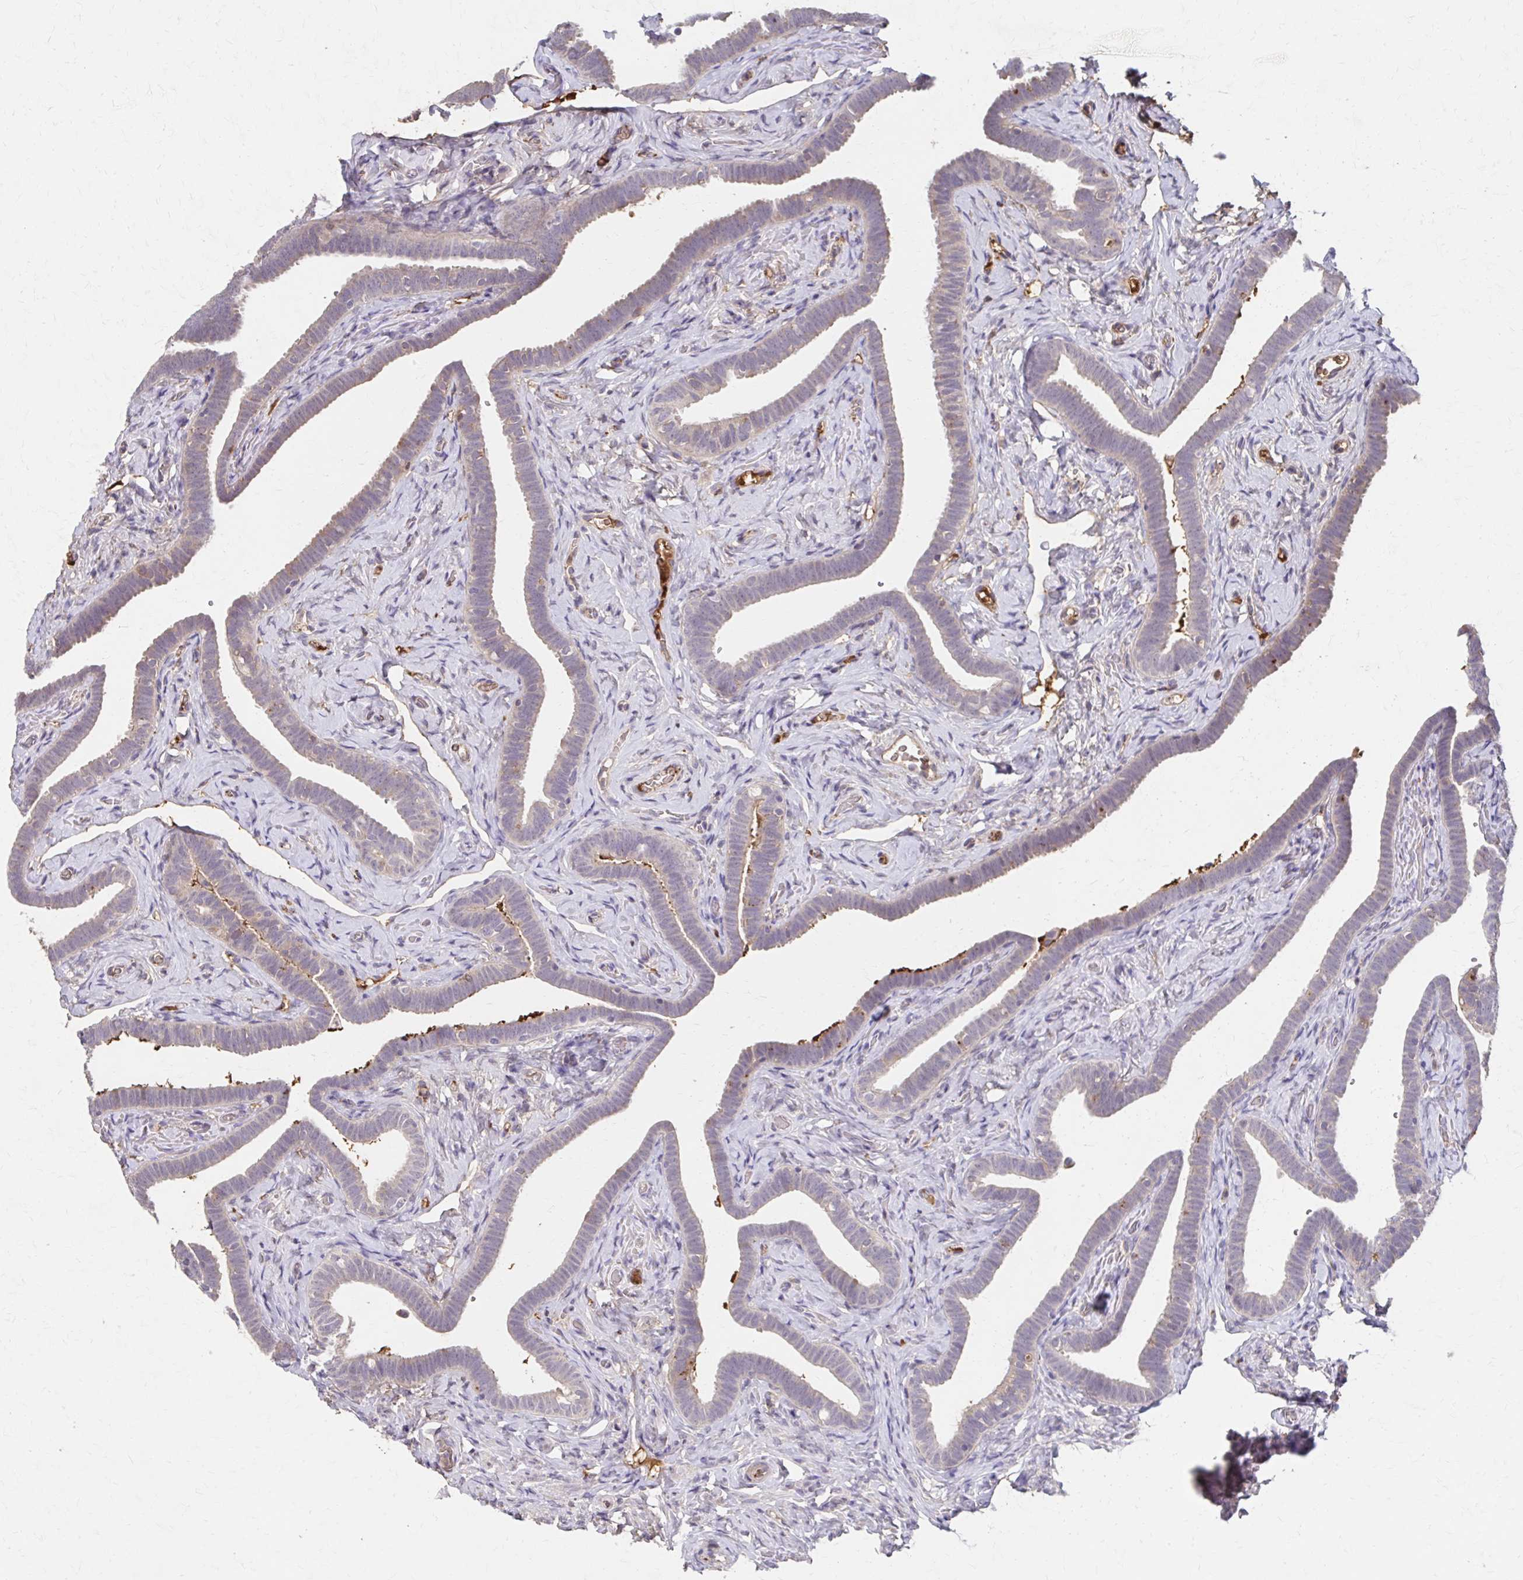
{"staining": {"intensity": "moderate", "quantity": "<25%", "location": "cytoplasmic/membranous"}, "tissue": "fallopian tube", "cell_type": "Glandular cells", "image_type": "normal", "snomed": [{"axis": "morphology", "description": "Normal tissue, NOS"}, {"axis": "topography", "description": "Fallopian tube"}], "caption": "Immunohistochemical staining of unremarkable human fallopian tube demonstrates low levels of moderate cytoplasmic/membranous staining in about <25% of glandular cells. (DAB IHC with brightfield microscopy, high magnification).", "gene": "HMGCS2", "patient": {"sex": "female", "age": 69}}